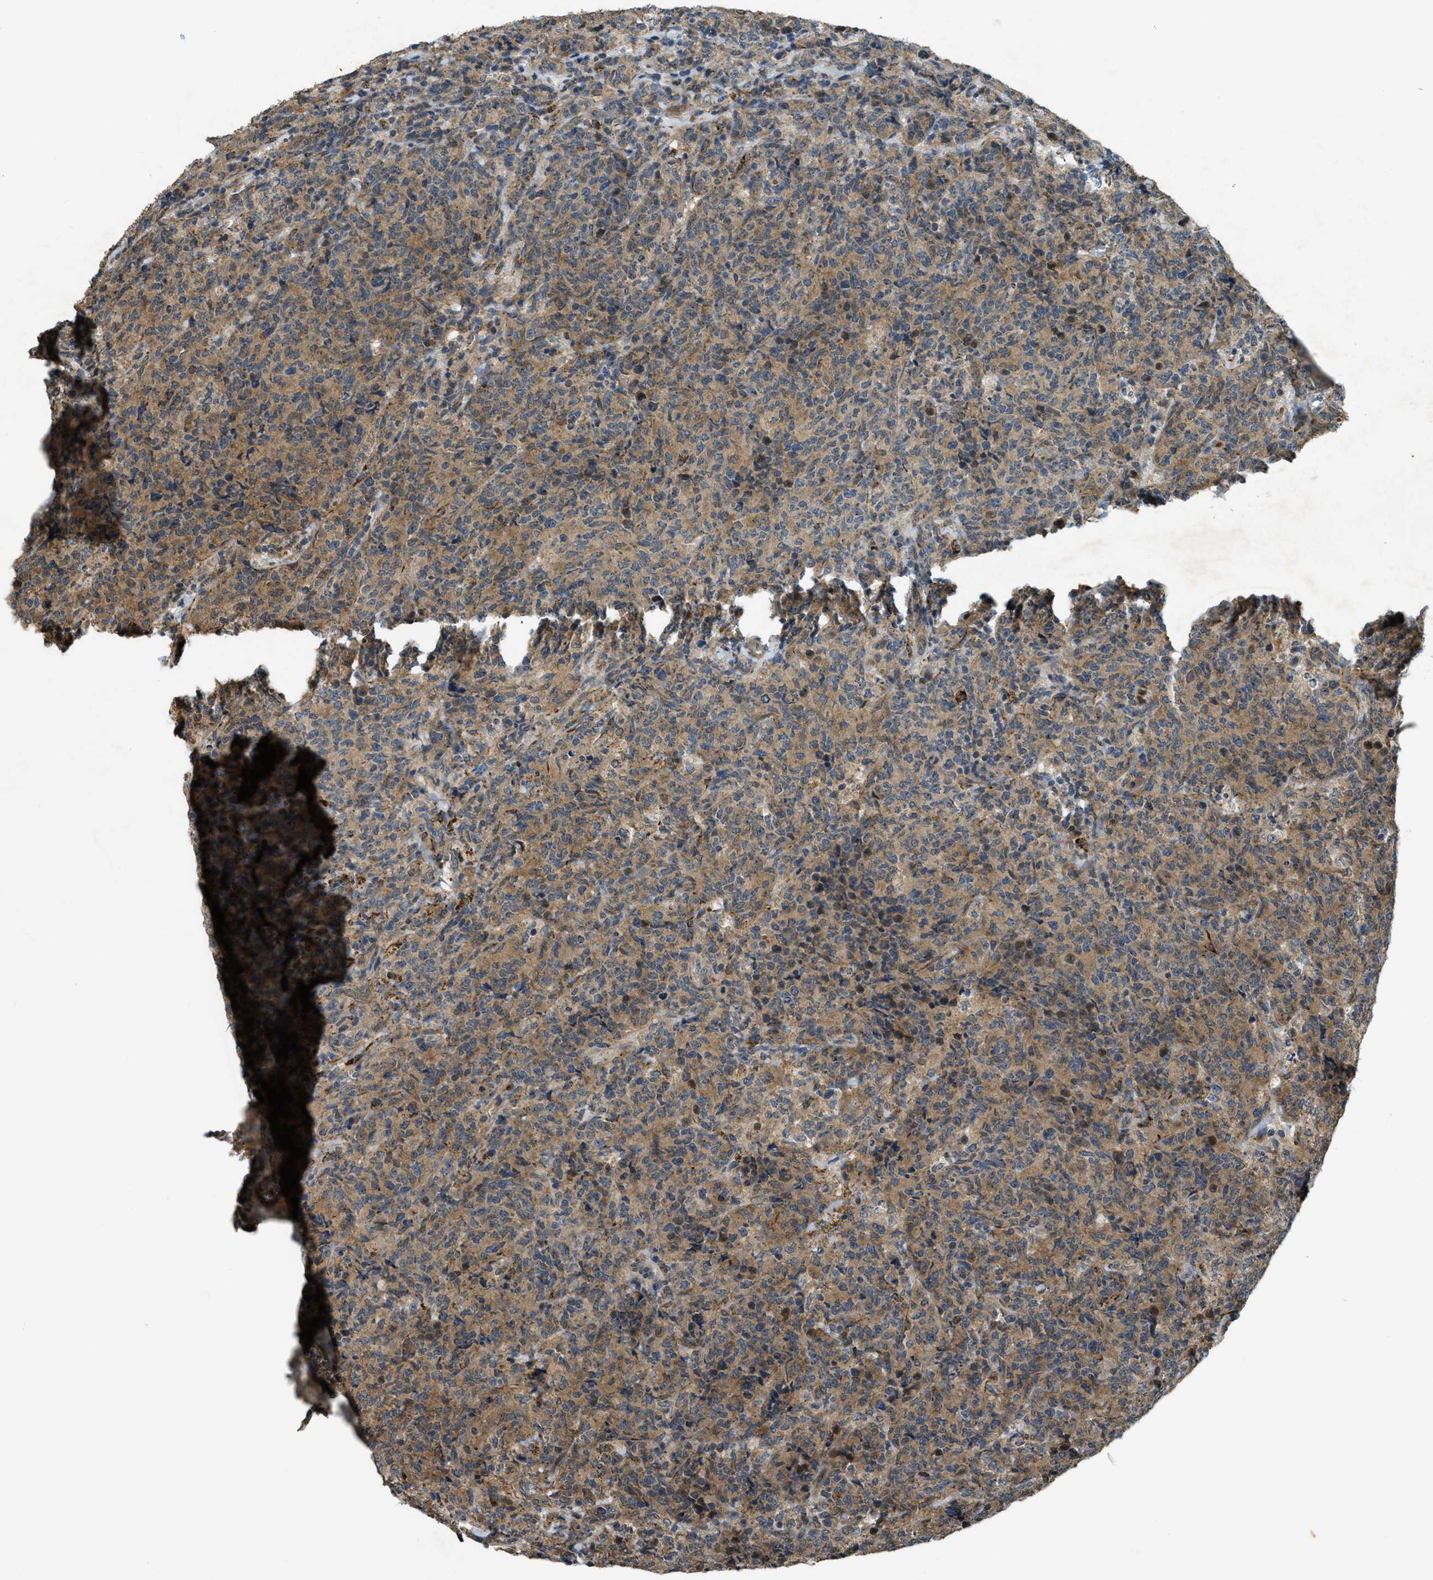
{"staining": {"intensity": "moderate", "quantity": "25%-75%", "location": "cytoplasmic/membranous"}, "tissue": "lymphoma", "cell_type": "Tumor cells", "image_type": "cancer", "snomed": [{"axis": "morphology", "description": "Malignant lymphoma, non-Hodgkin's type, High grade"}, {"axis": "topography", "description": "Tonsil"}], "caption": "High-grade malignant lymphoma, non-Hodgkin's type was stained to show a protein in brown. There is medium levels of moderate cytoplasmic/membranous expression in about 25%-75% of tumor cells.", "gene": "CDKN2C", "patient": {"sex": "female", "age": 36}}